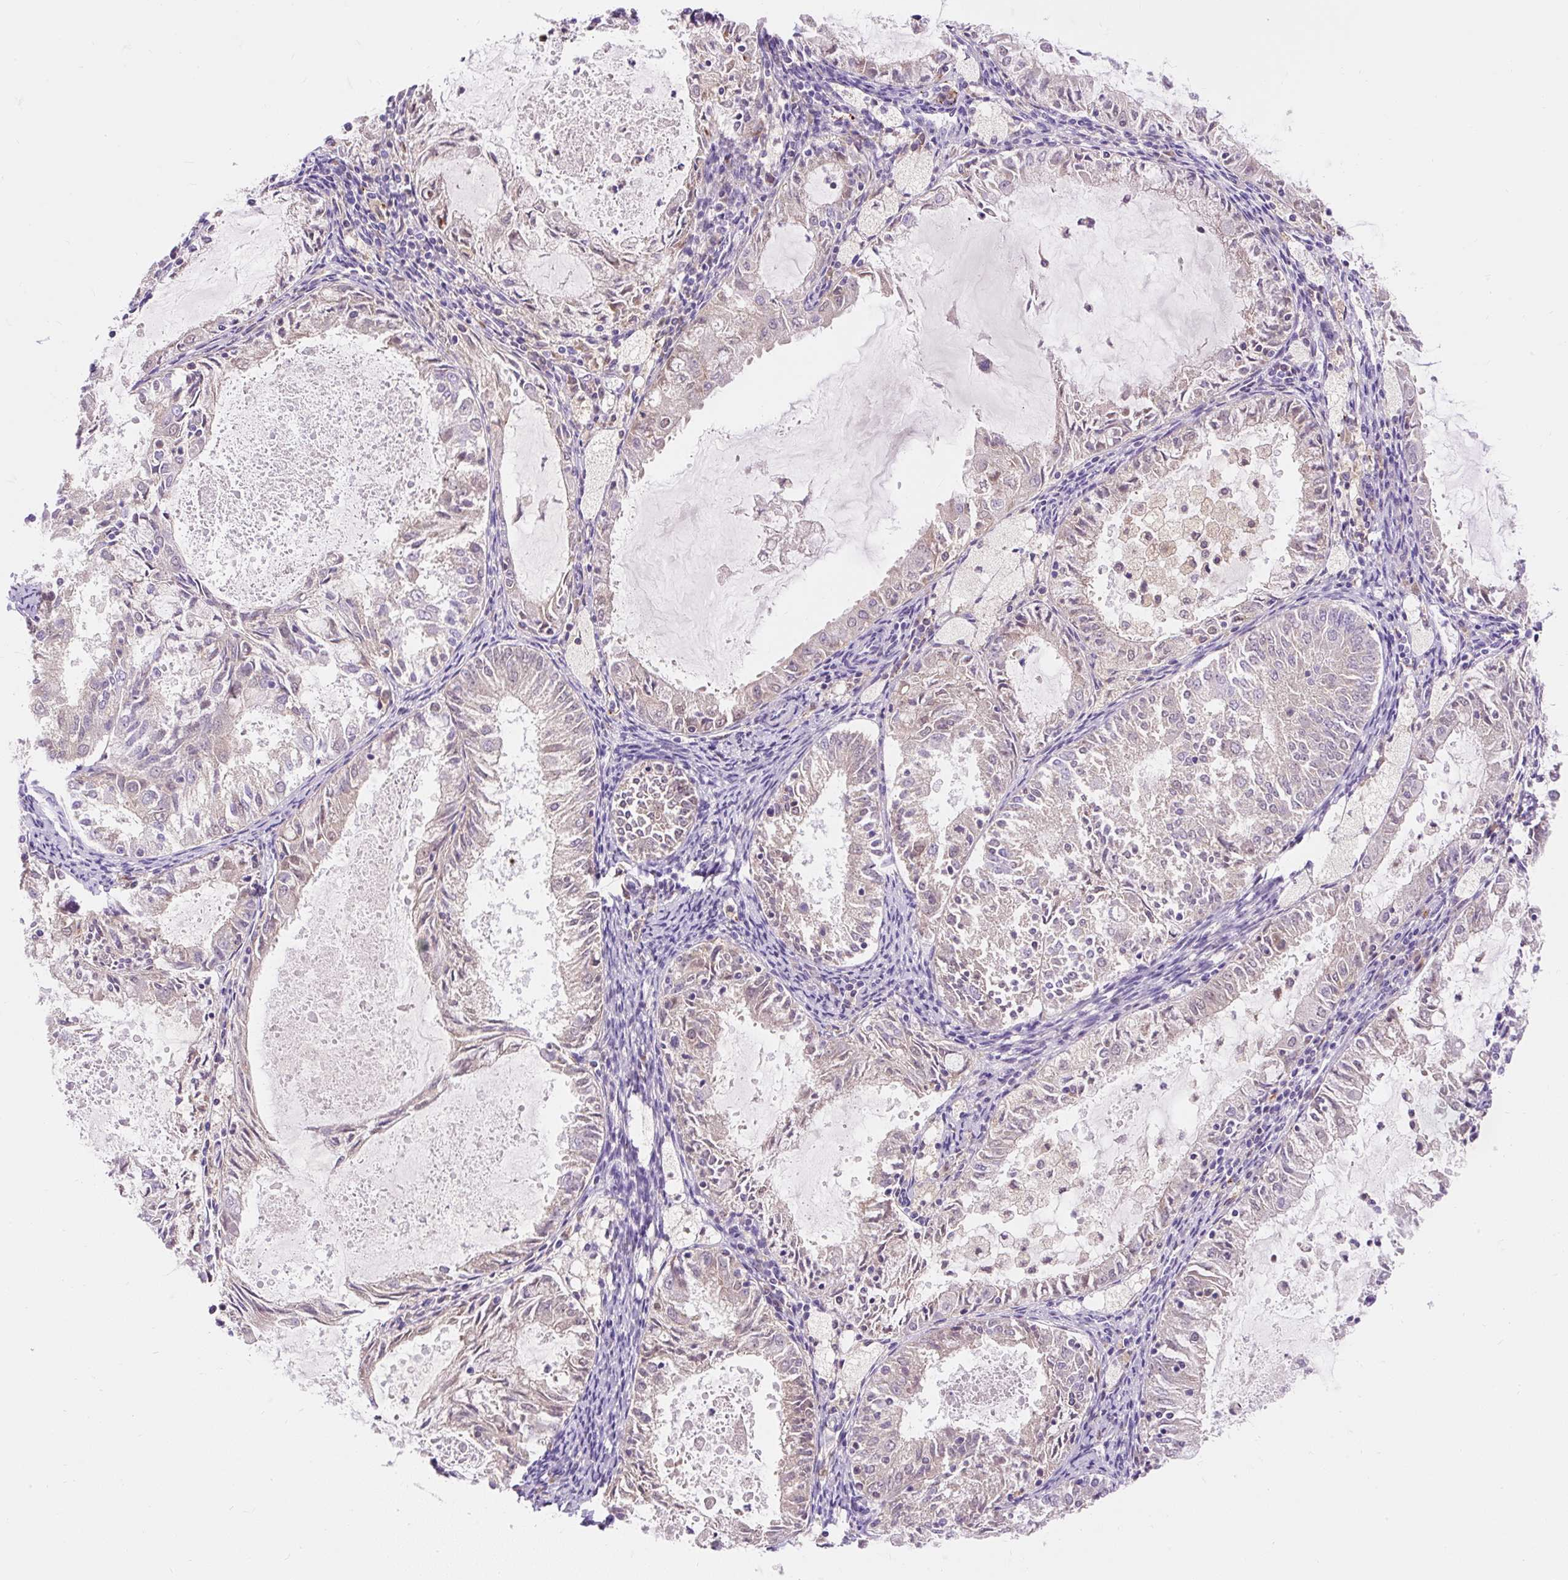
{"staining": {"intensity": "weak", "quantity": "25%-75%", "location": "cytoplasmic/membranous"}, "tissue": "endometrial cancer", "cell_type": "Tumor cells", "image_type": "cancer", "snomed": [{"axis": "morphology", "description": "Adenocarcinoma, NOS"}, {"axis": "topography", "description": "Endometrium"}], "caption": "Endometrial cancer (adenocarcinoma) tissue demonstrates weak cytoplasmic/membranous expression in about 25%-75% of tumor cells, visualized by immunohistochemistry.", "gene": "TMEM150C", "patient": {"sex": "female", "age": 57}}